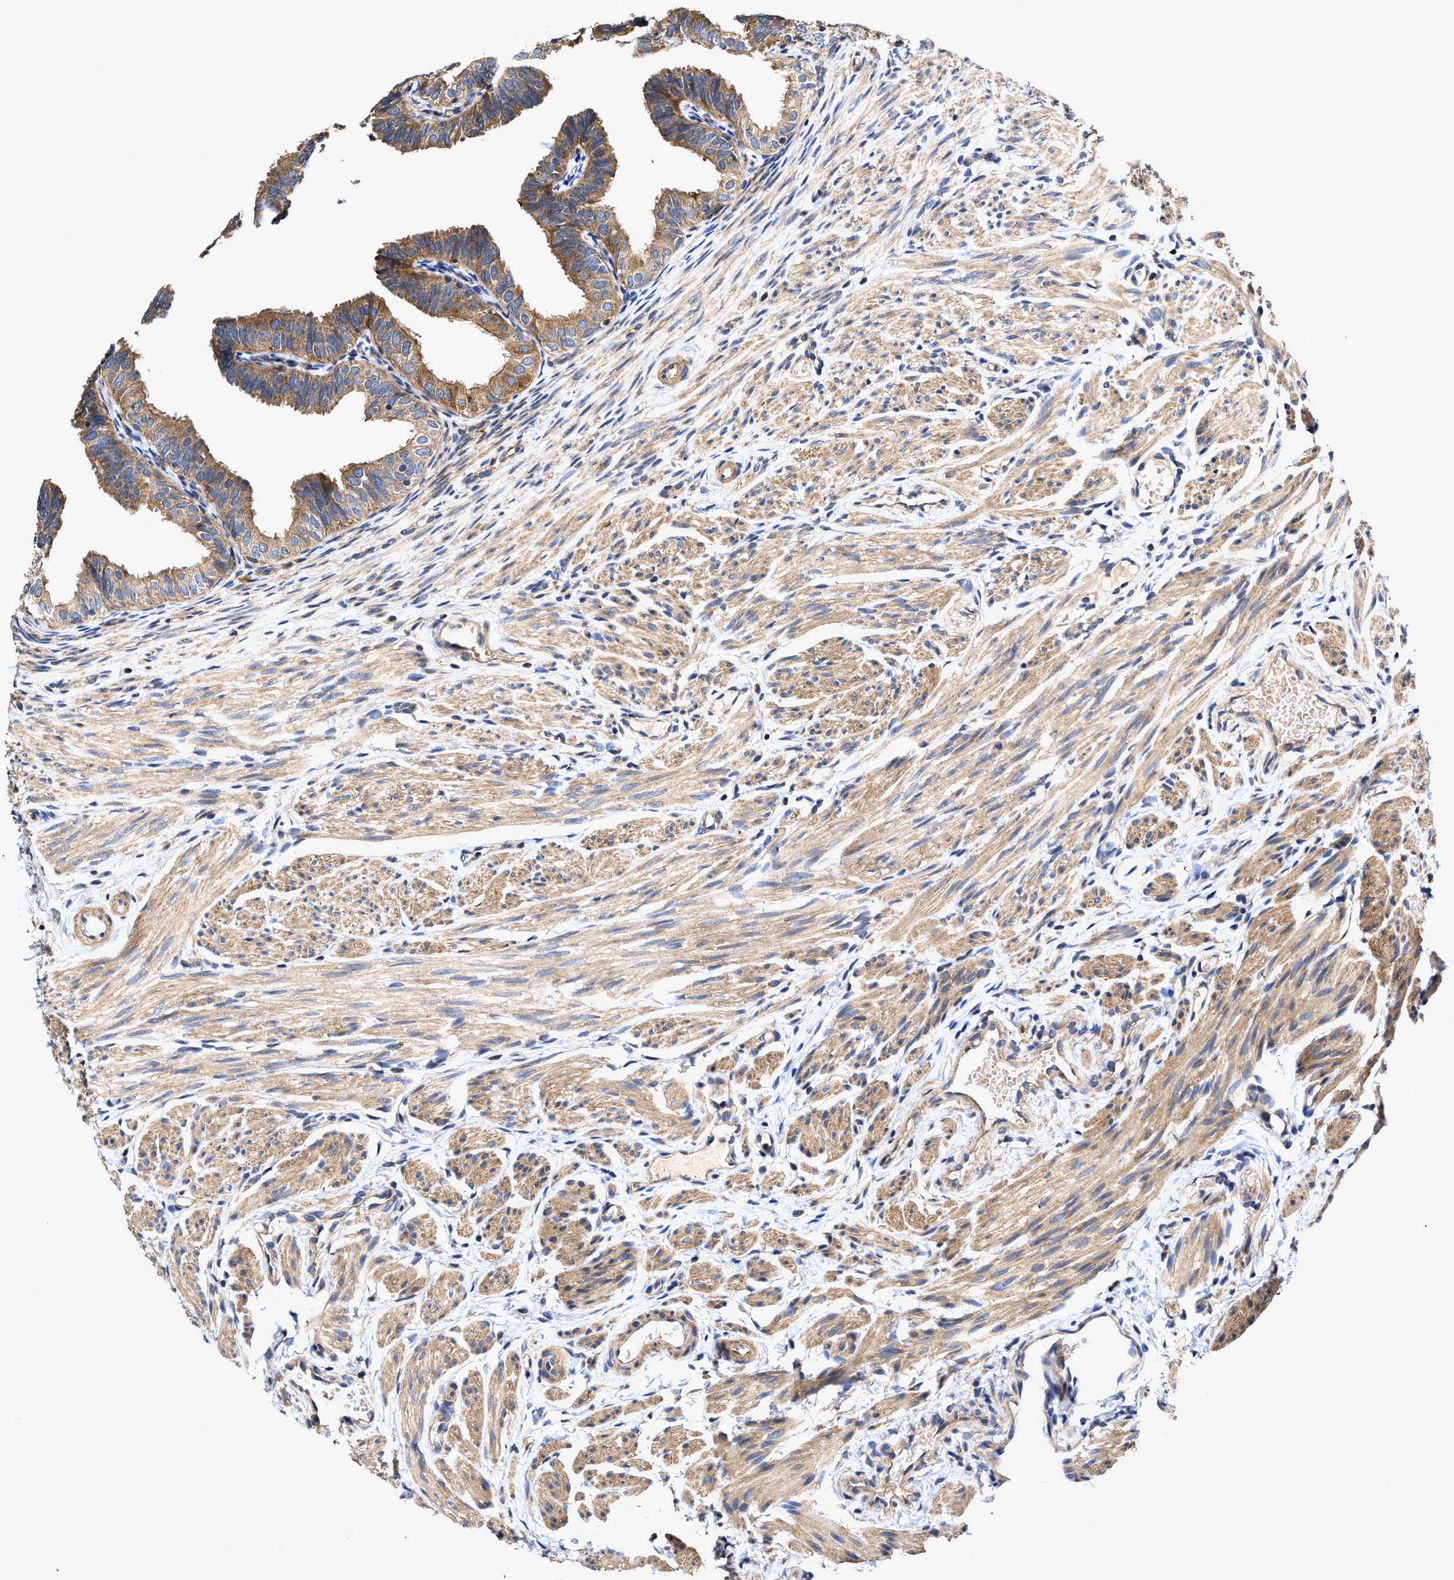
{"staining": {"intensity": "moderate", "quantity": ">75%", "location": "cytoplasmic/membranous"}, "tissue": "fallopian tube", "cell_type": "Glandular cells", "image_type": "normal", "snomed": [{"axis": "morphology", "description": "Normal tissue, NOS"}, {"axis": "topography", "description": "Fallopian tube"}], "caption": "The image shows immunohistochemical staining of normal fallopian tube. There is moderate cytoplasmic/membranous positivity is seen in about >75% of glandular cells.", "gene": "EFNA4", "patient": {"sex": "female", "age": 35}}